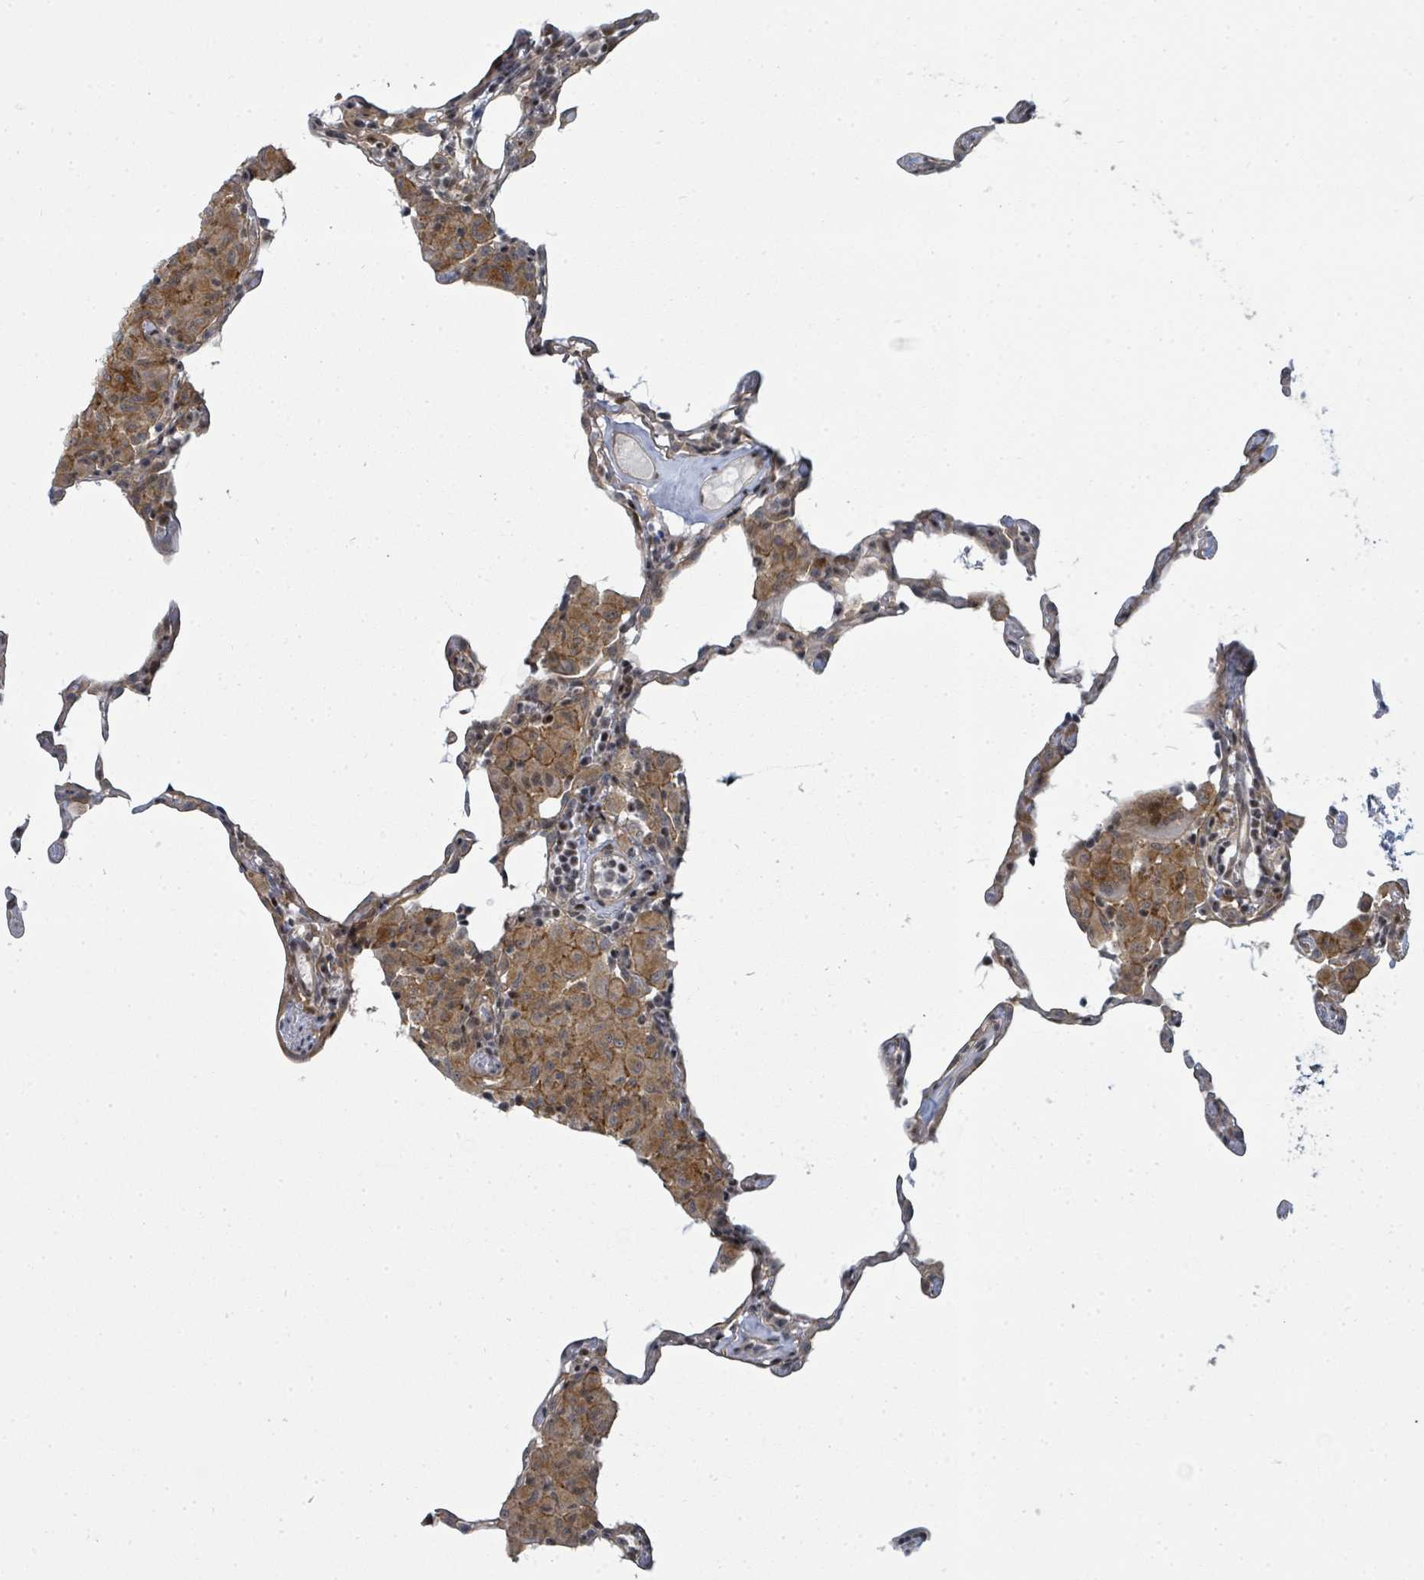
{"staining": {"intensity": "negative", "quantity": "none", "location": "none"}, "tissue": "lung", "cell_type": "Alveolar cells", "image_type": "normal", "snomed": [{"axis": "morphology", "description": "Normal tissue, NOS"}, {"axis": "topography", "description": "Lung"}], "caption": "This image is of benign lung stained with immunohistochemistry to label a protein in brown with the nuclei are counter-stained blue. There is no positivity in alveolar cells.", "gene": "PSMG2", "patient": {"sex": "female", "age": 57}}